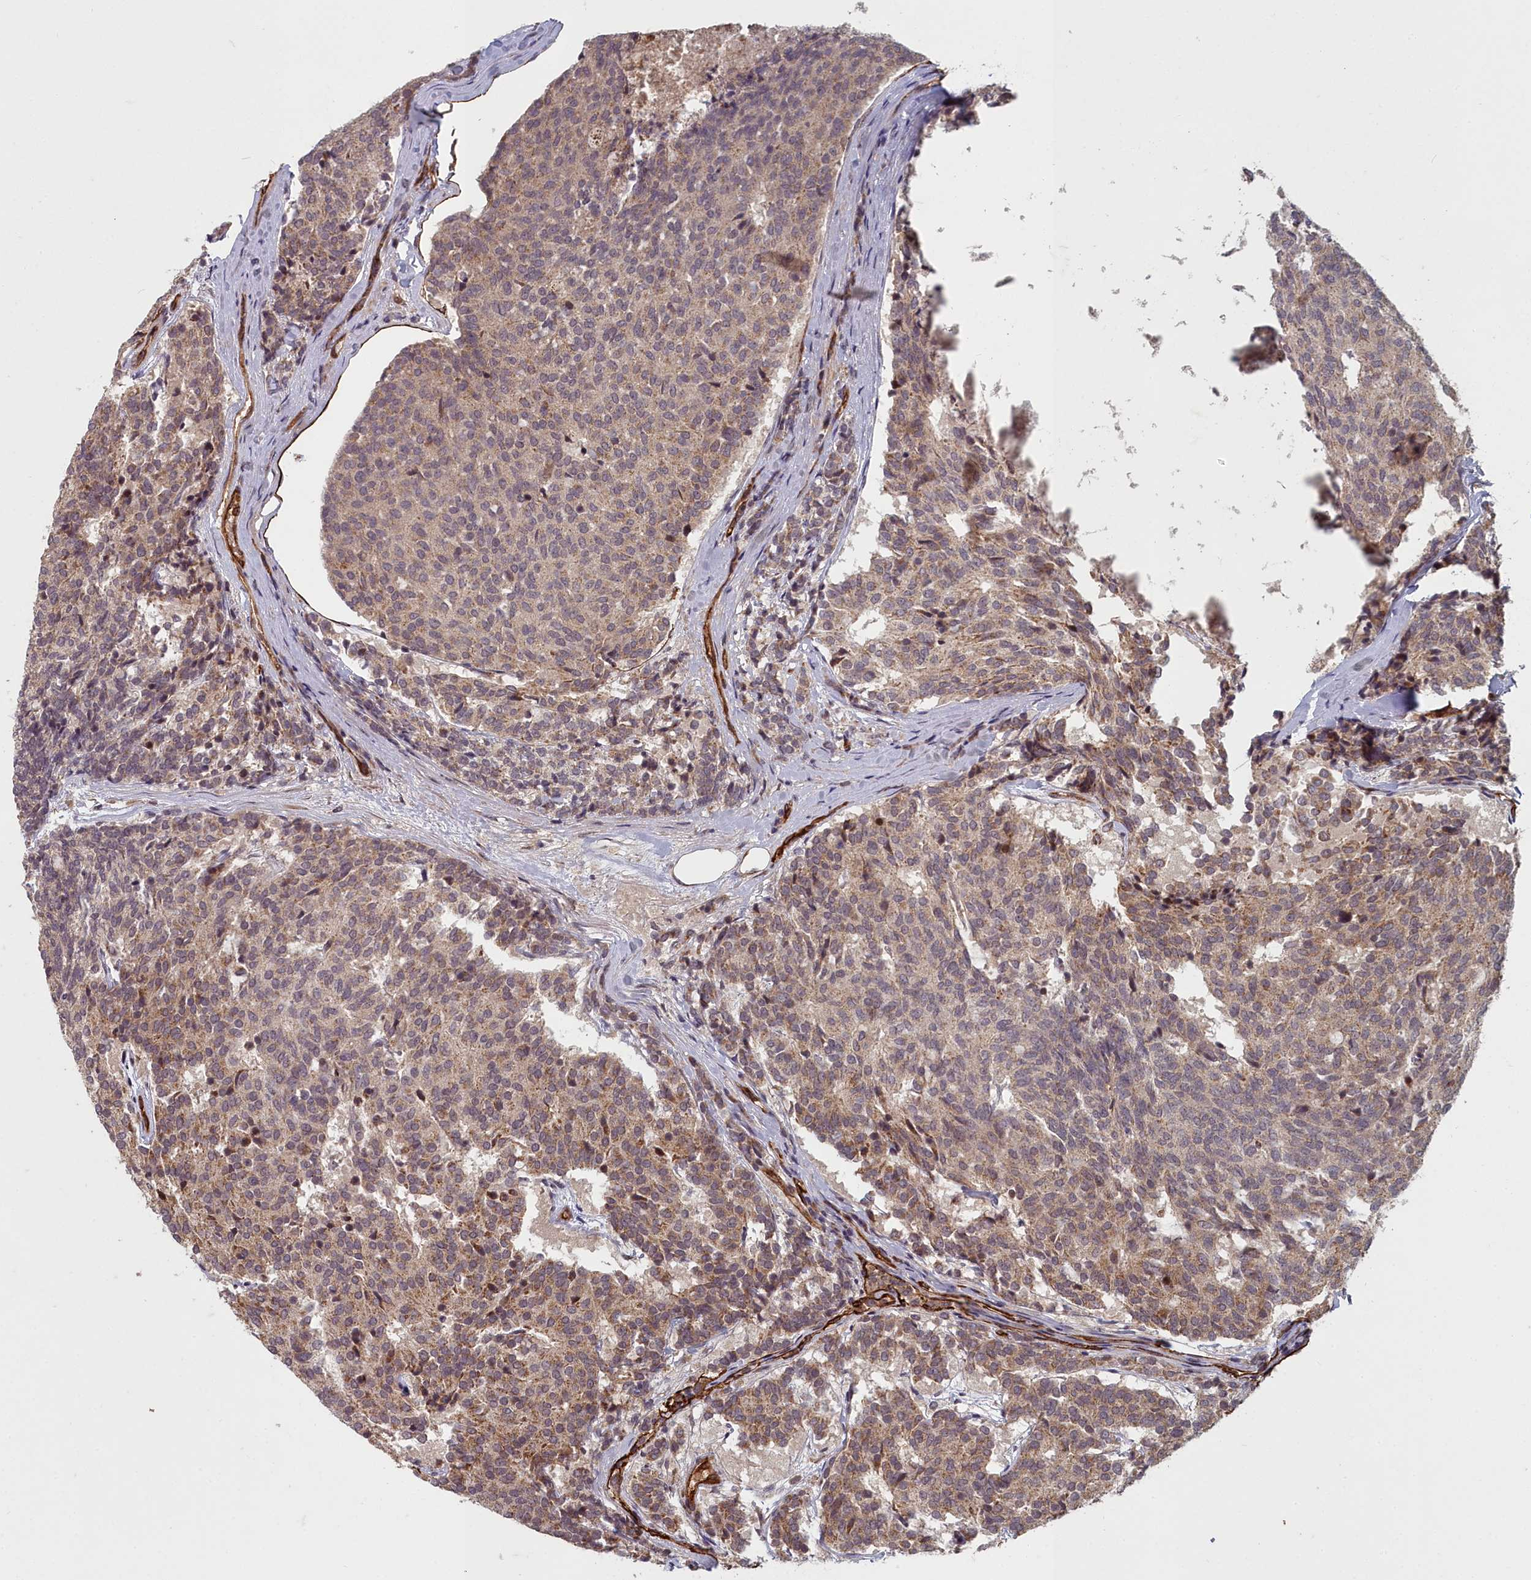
{"staining": {"intensity": "weak", "quantity": ">75%", "location": "cytoplasmic/membranous"}, "tissue": "carcinoid", "cell_type": "Tumor cells", "image_type": "cancer", "snomed": [{"axis": "morphology", "description": "Carcinoid, malignant, NOS"}, {"axis": "topography", "description": "Pancreas"}], "caption": "Immunohistochemistry of human carcinoid reveals low levels of weak cytoplasmic/membranous expression in approximately >75% of tumor cells. (brown staining indicates protein expression, while blue staining denotes nuclei).", "gene": "TSPYL4", "patient": {"sex": "female", "age": 54}}